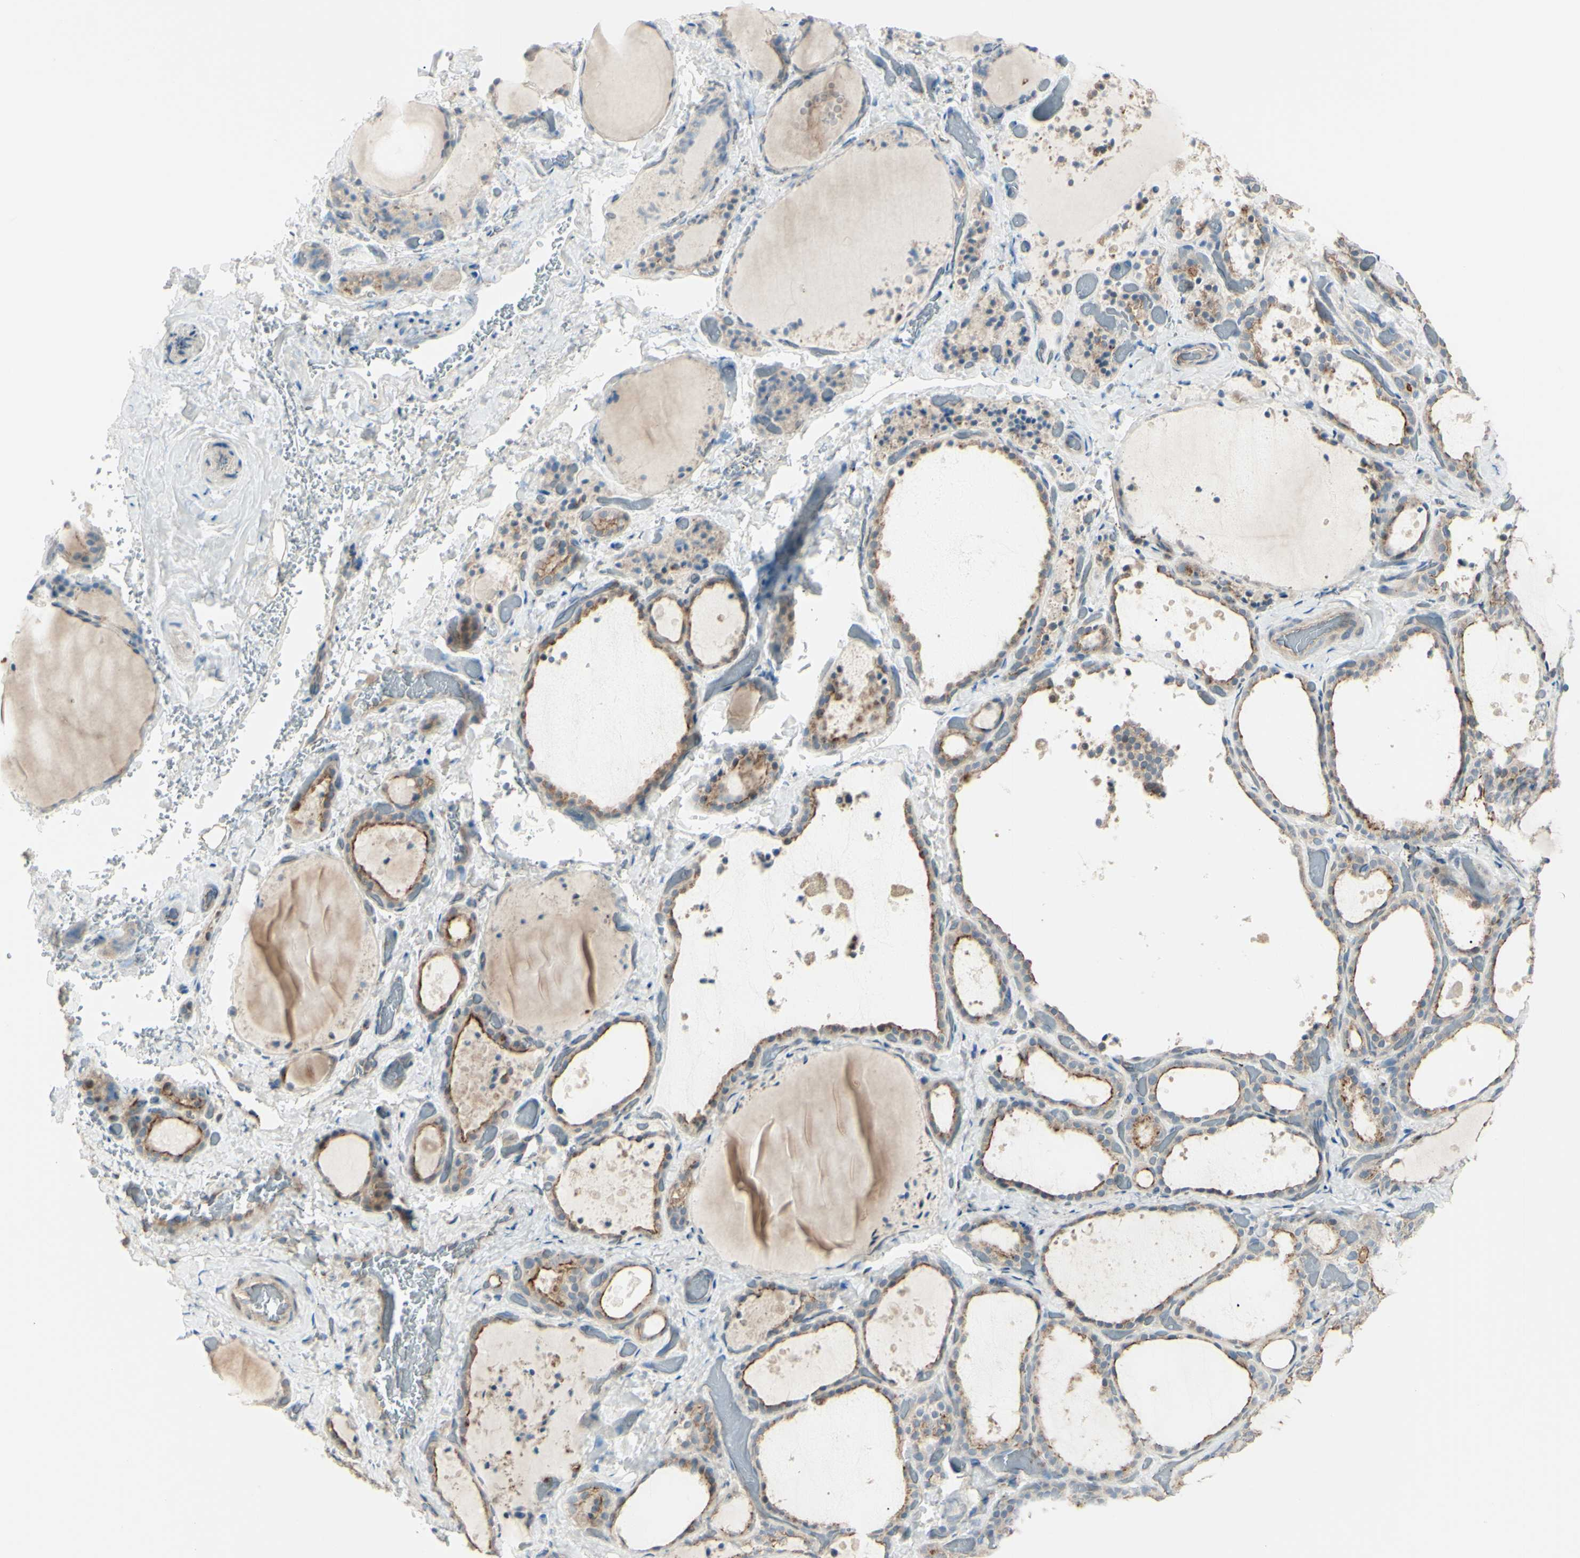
{"staining": {"intensity": "moderate", "quantity": ">75%", "location": "cytoplasmic/membranous"}, "tissue": "thyroid gland", "cell_type": "Glandular cells", "image_type": "normal", "snomed": [{"axis": "morphology", "description": "Normal tissue, NOS"}, {"axis": "topography", "description": "Thyroid gland"}], "caption": "A high-resolution photomicrograph shows immunohistochemistry staining of benign thyroid gland, which demonstrates moderate cytoplasmic/membranous staining in about >75% of glandular cells.", "gene": "LMTK2", "patient": {"sex": "female", "age": 44}}